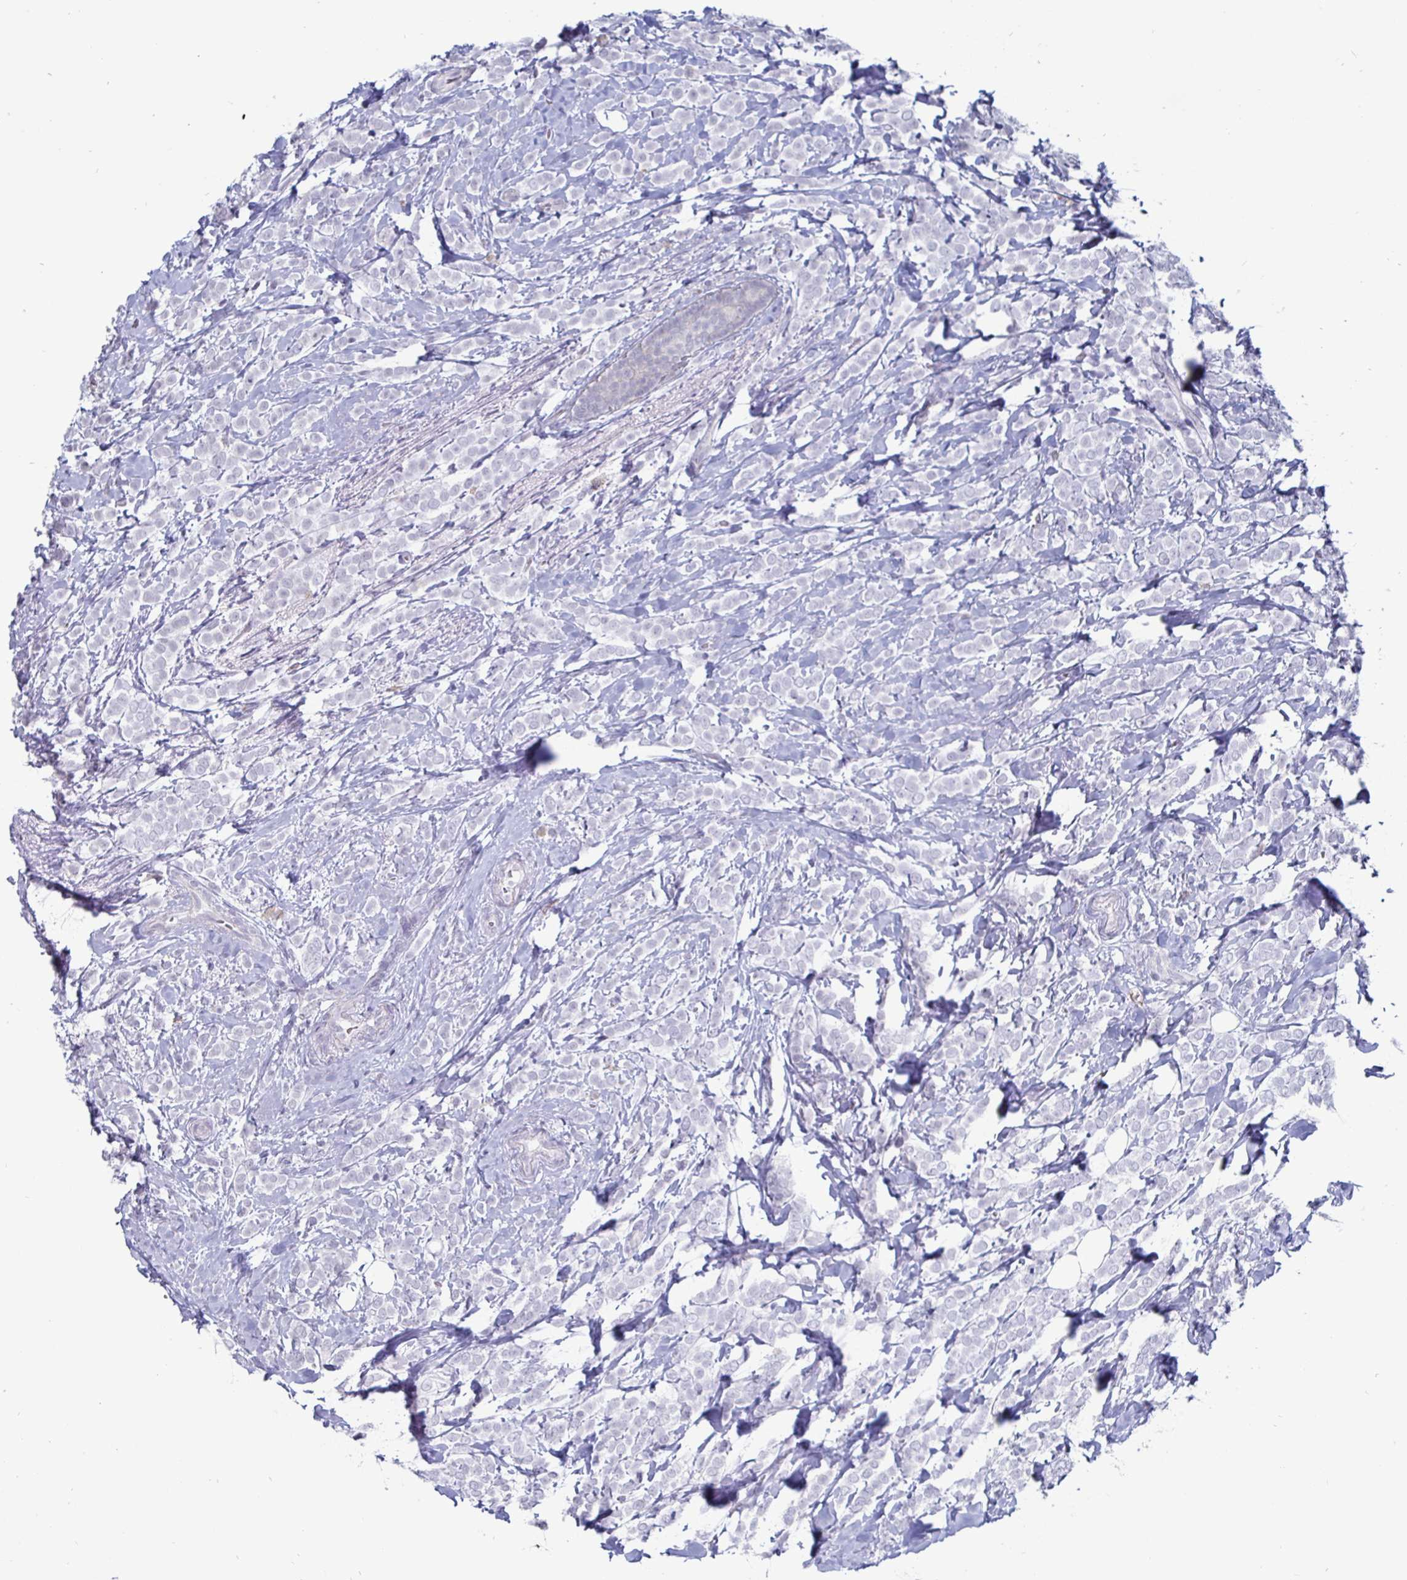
{"staining": {"intensity": "negative", "quantity": "none", "location": "none"}, "tissue": "breast cancer", "cell_type": "Tumor cells", "image_type": "cancer", "snomed": [{"axis": "morphology", "description": "Lobular carcinoma"}, {"axis": "topography", "description": "Breast"}], "caption": "High magnification brightfield microscopy of breast cancer stained with DAB (brown) and counterstained with hematoxylin (blue): tumor cells show no significant positivity.", "gene": "OOSP2", "patient": {"sex": "female", "age": 49}}